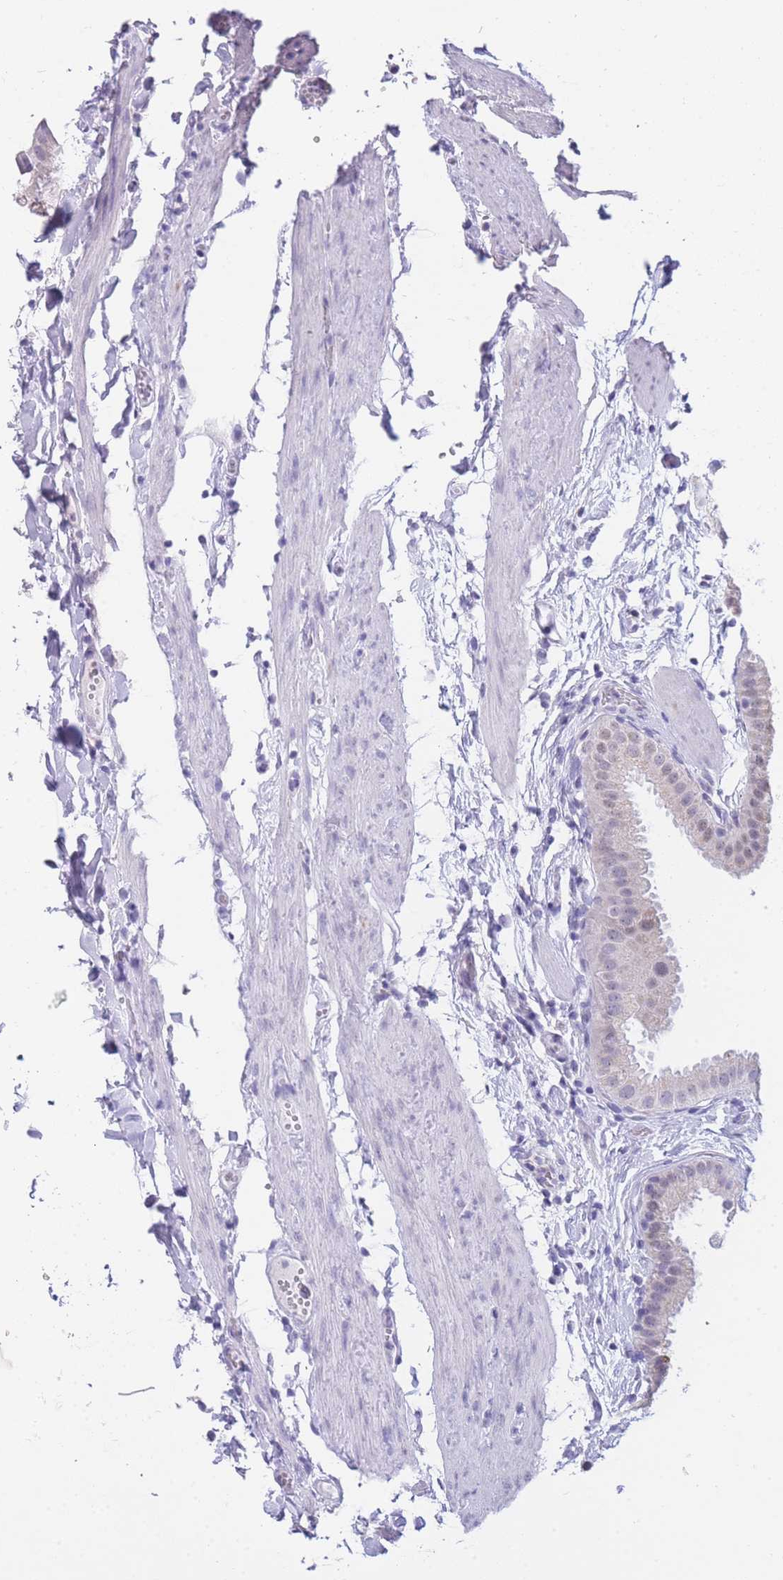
{"staining": {"intensity": "negative", "quantity": "none", "location": "none"}, "tissue": "gallbladder", "cell_type": "Glandular cells", "image_type": "normal", "snomed": [{"axis": "morphology", "description": "Normal tissue, NOS"}, {"axis": "topography", "description": "Gallbladder"}], "caption": "Immunohistochemistry histopathology image of unremarkable gallbladder: gallbladder stained with DAB (3,3'-diaminobenzidine) displays no significant protein expression in glandular cells. (Stains: DAB IHC with hematoxylin counter stain, Microscopy: brightfield microscopy at high magnification).", "gene": "FRAT2", "patient": {"sex": "female", "age": 61}}